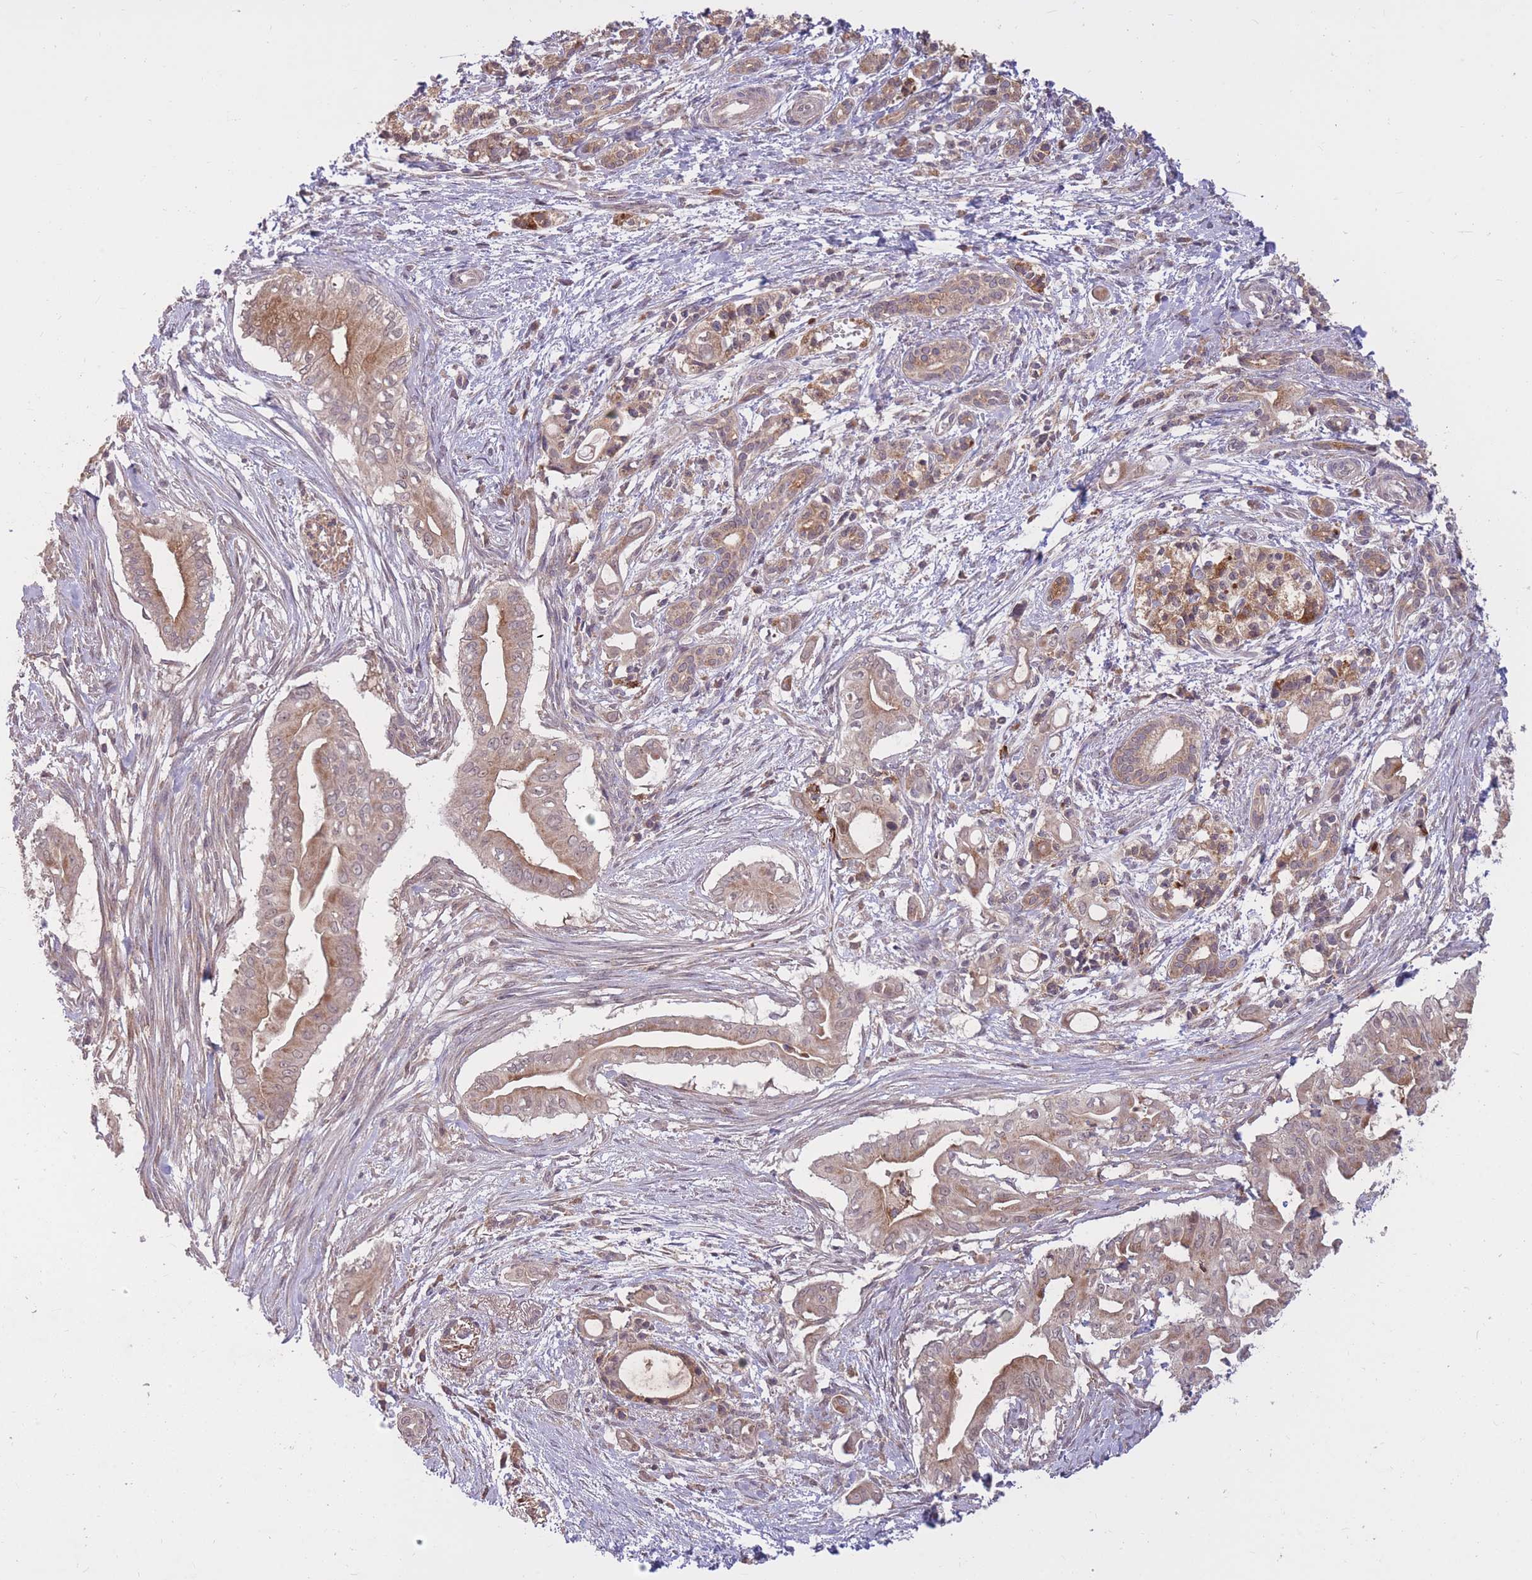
{"staining": {"intensity": "moderate", "quantity": ">75%", "location": "cytoplasmic/membranous"}, "tissue": "pancreatic cancer", "cell_type": "Tumor cells", "image_type": "cancer", "snomed": [{"axis": "morphology", "description": "Adenocarcinoma, NOS"}, {"axis": "topography", "description": "Pancreas"}], "caption": "DAB (3,3'-diaminobenzidine) immunohistochemical staining of pancreatic adenocarcinoma displays moderate cytoplasmic/membranous protein positivity in approximately >75% of tumor cells.", "gene": "IGF2BP2", "patient": {"sex": "male", "age": 71}}